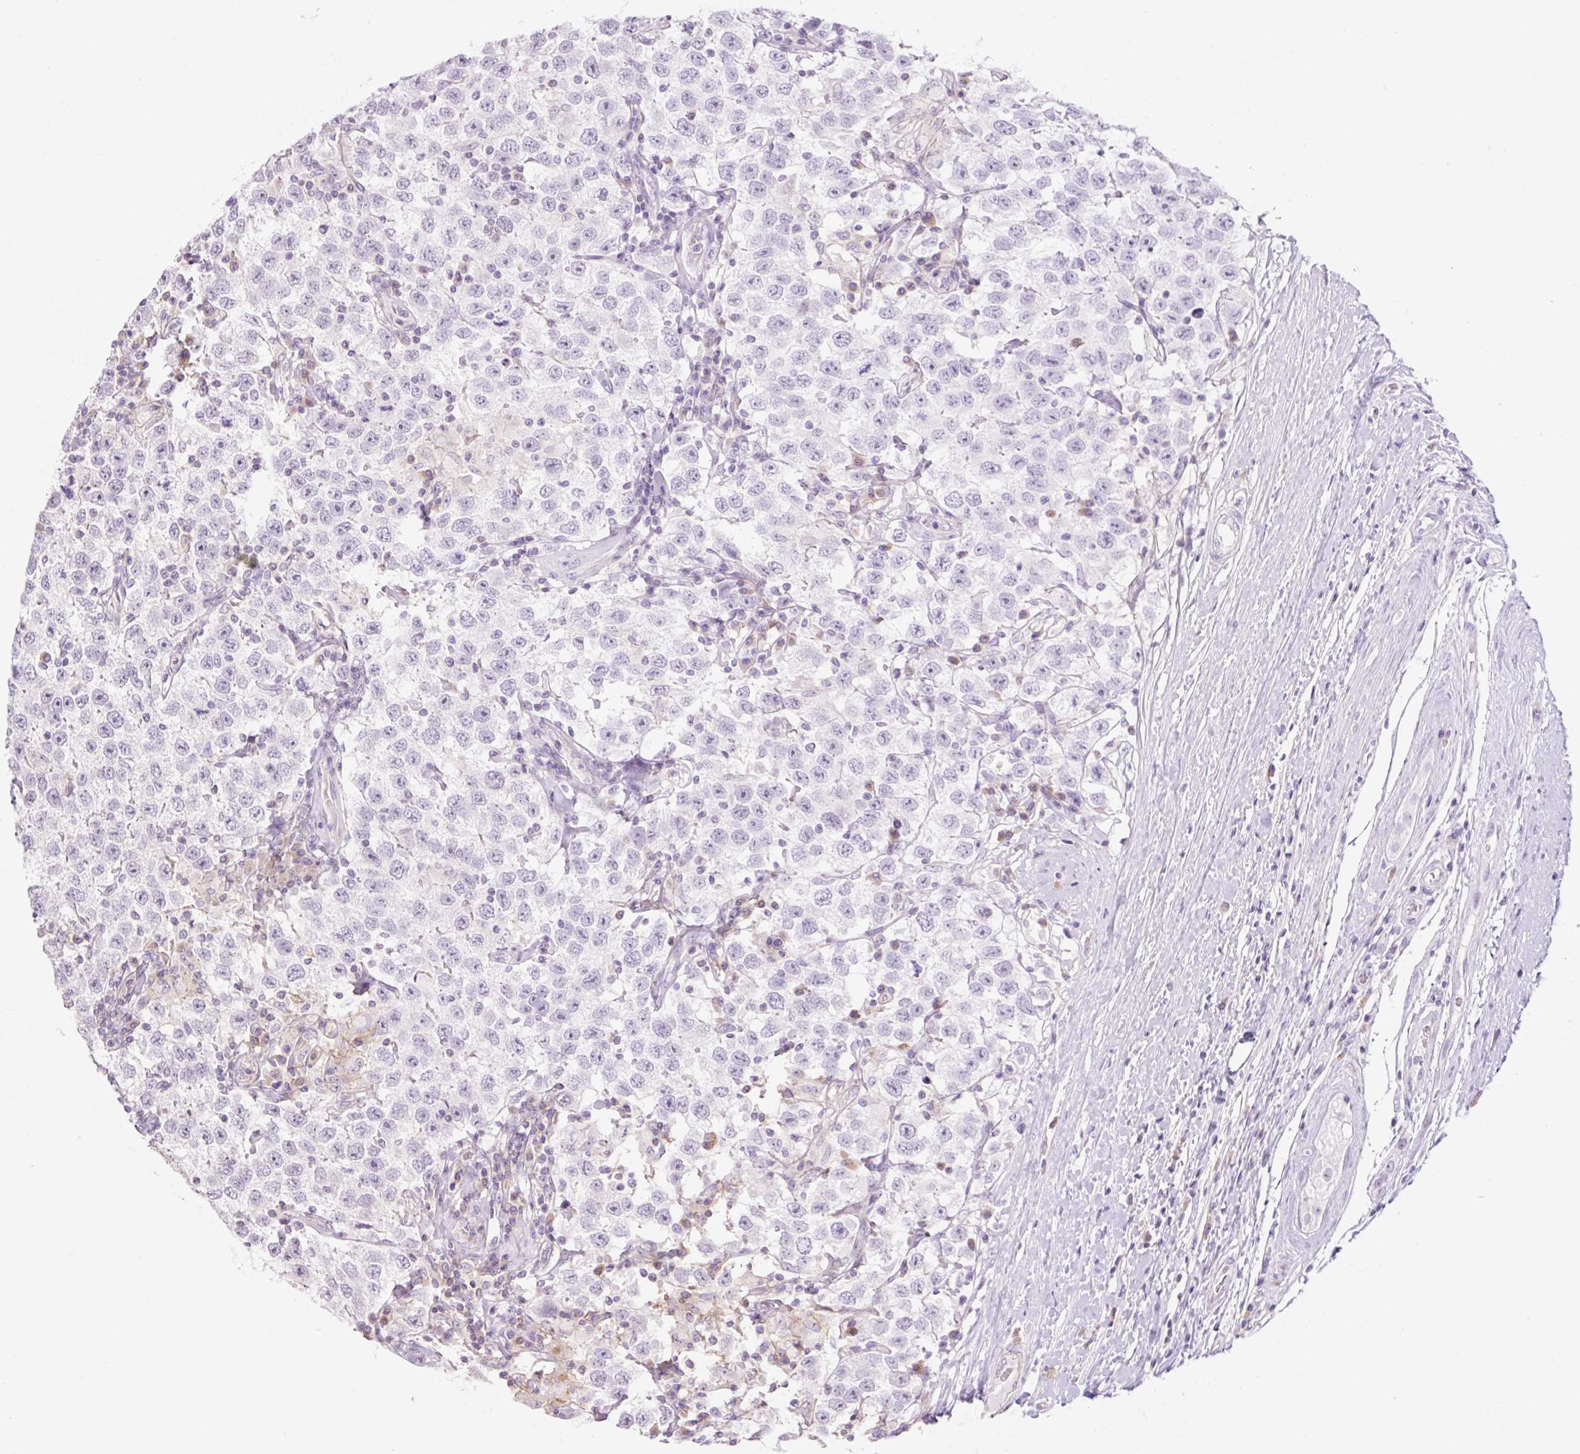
{"staining": {"intensity": "negative", "quantity": "none", "location": "none"}, "tissue": "testis cancer", "cell_type": "Tumor cells", "image_type": "cancer", "snomed": [{"axis": "morphology", "description": "Seminoma, NOS"}, {"axis": "topography", "description": "Testis"}], "caption": "This is an immunohistochemistry (IHC) histopathology image of human seminoma (testis). There is no expression in tumor cells.", "gene": "GRID2", "patient": {"sex": "male", "age": 41}}